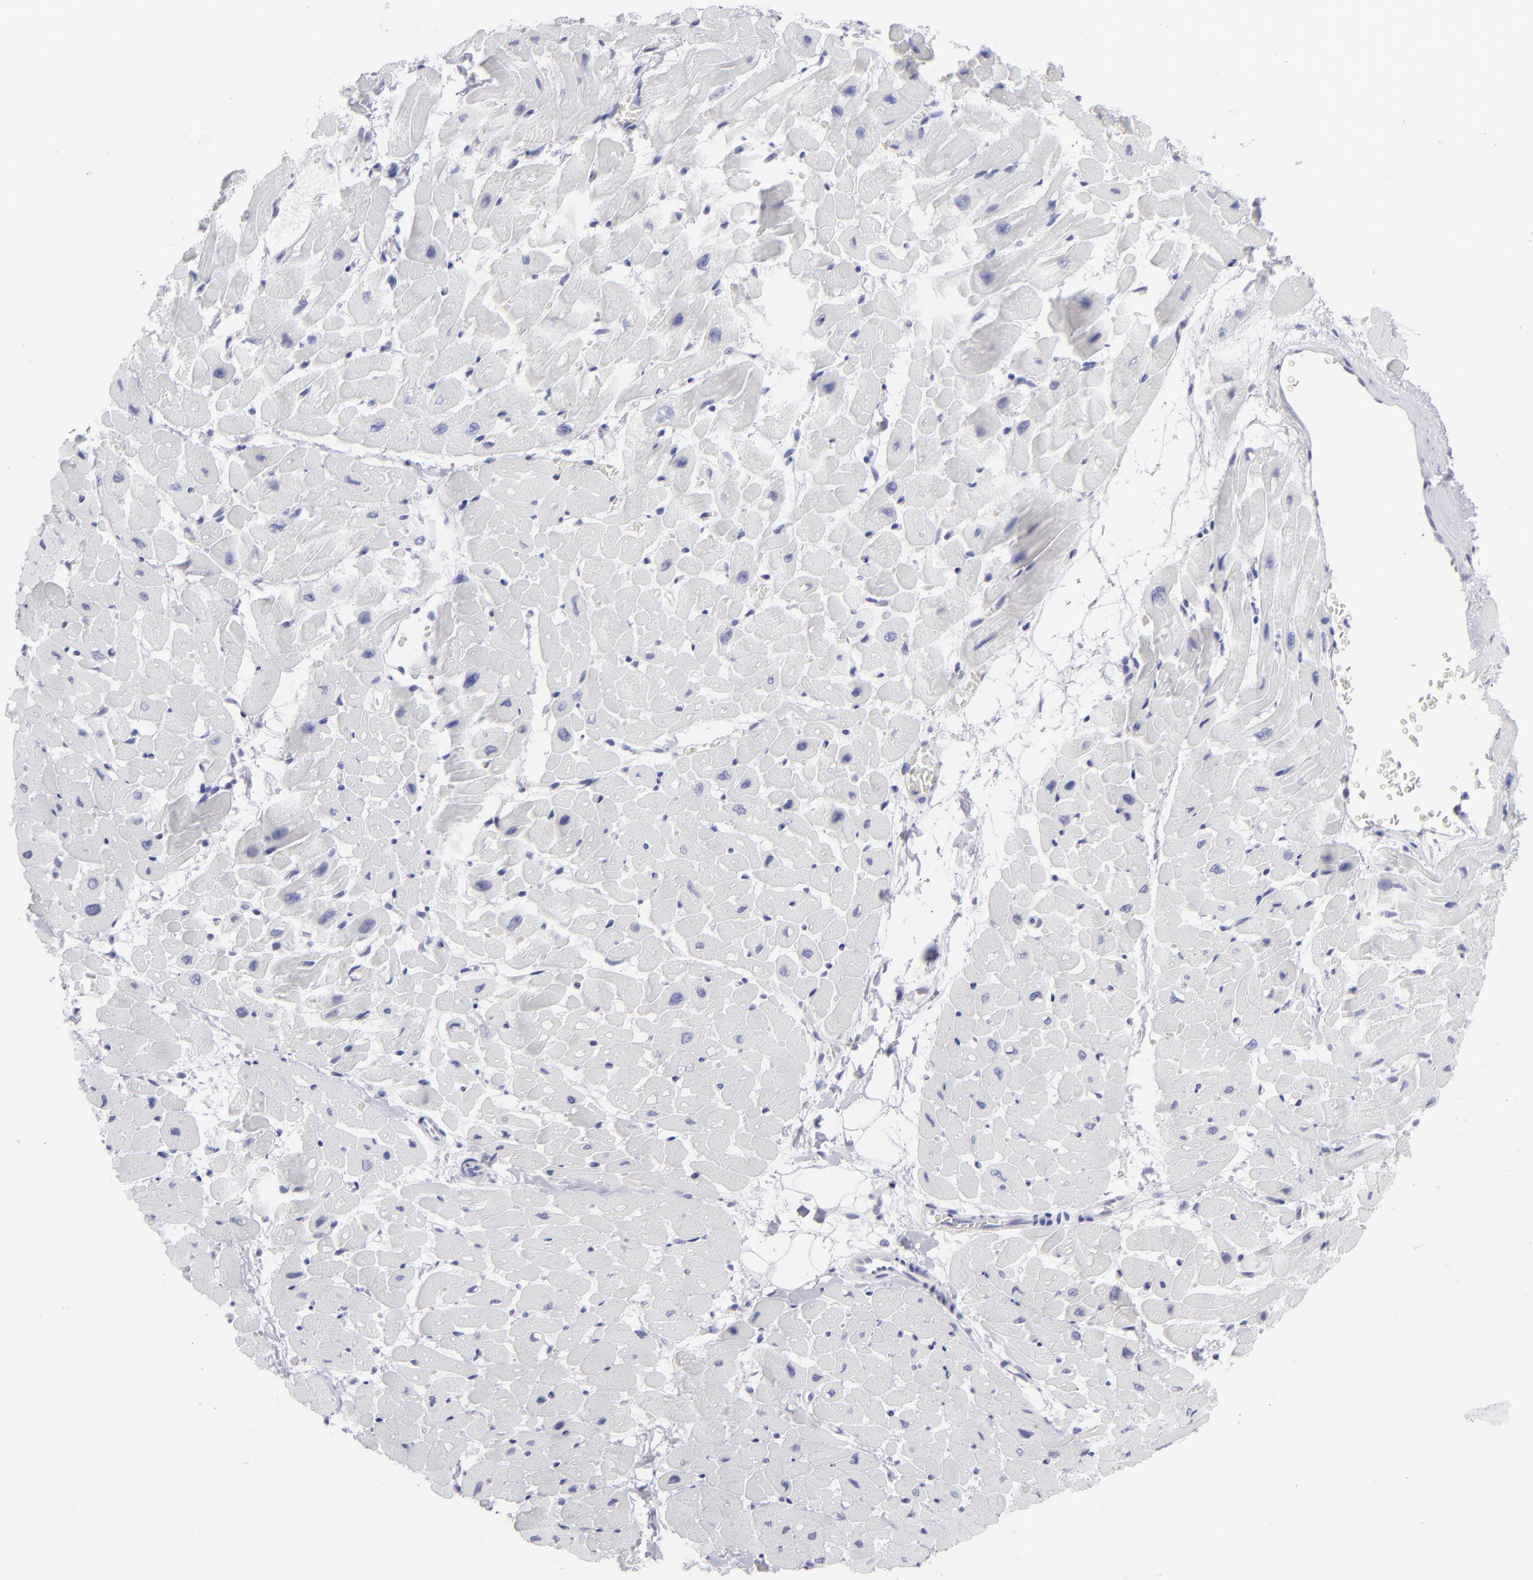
{"staining": {"intensity": "negative", "quantity": "none", "location": "none"}, "tissue": "heart muscle", "cell_type": "Cardiomyocytes", "image_type": "normal", "snomed": [{"axis": "morphology", "description": "Normal tissue, NOS"}, {"axis": "topography", "description": "Heart"}], "caption": "Human heart muscle stained for a protein using immunohistochemistry shows no positivity in cardiomyocytes.", "gene": "SLC1A2", "patient": {"sex": "male", "age": 45}}